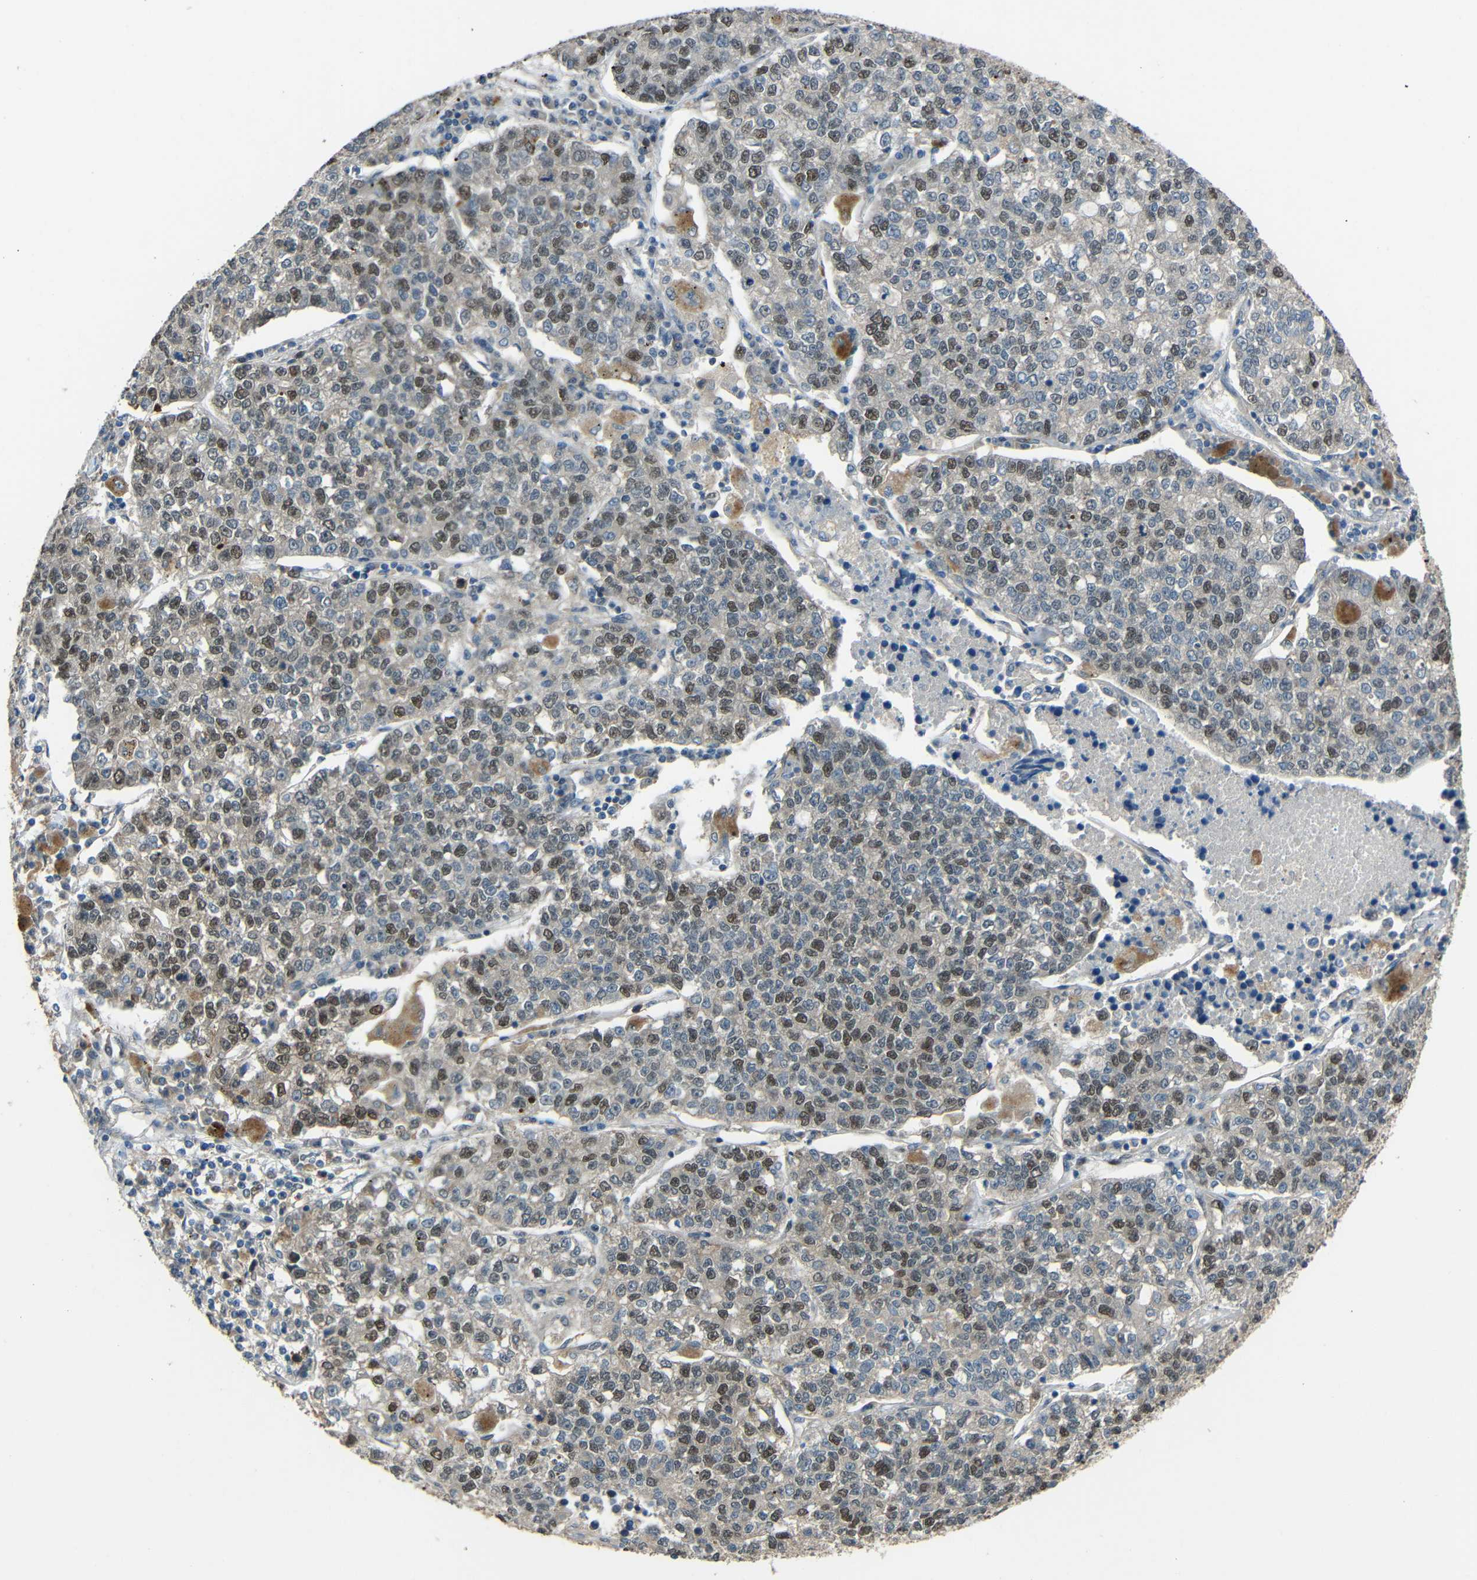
{"staining": {"intensity": "moderate", "quantity": "25%-75%", "location": "nuclear"}, "tissue": "lung cancer", "cell_type": "Tumor cells", "image_type": "cancer", "snomed": [{"axis": "morphology", "description": "Adenocarcinoma, NOS"}, {"axis": "topography", "description": "Lung"}], "caption": "Immunohistochemistry image of lung cancer stained for a protein (brown), which reveals medium levels of moderate nuclear expression in about 25%-75% of tumor cells.", "gene": "STBD1", "patient": {"sex": "male", "age": 49}}